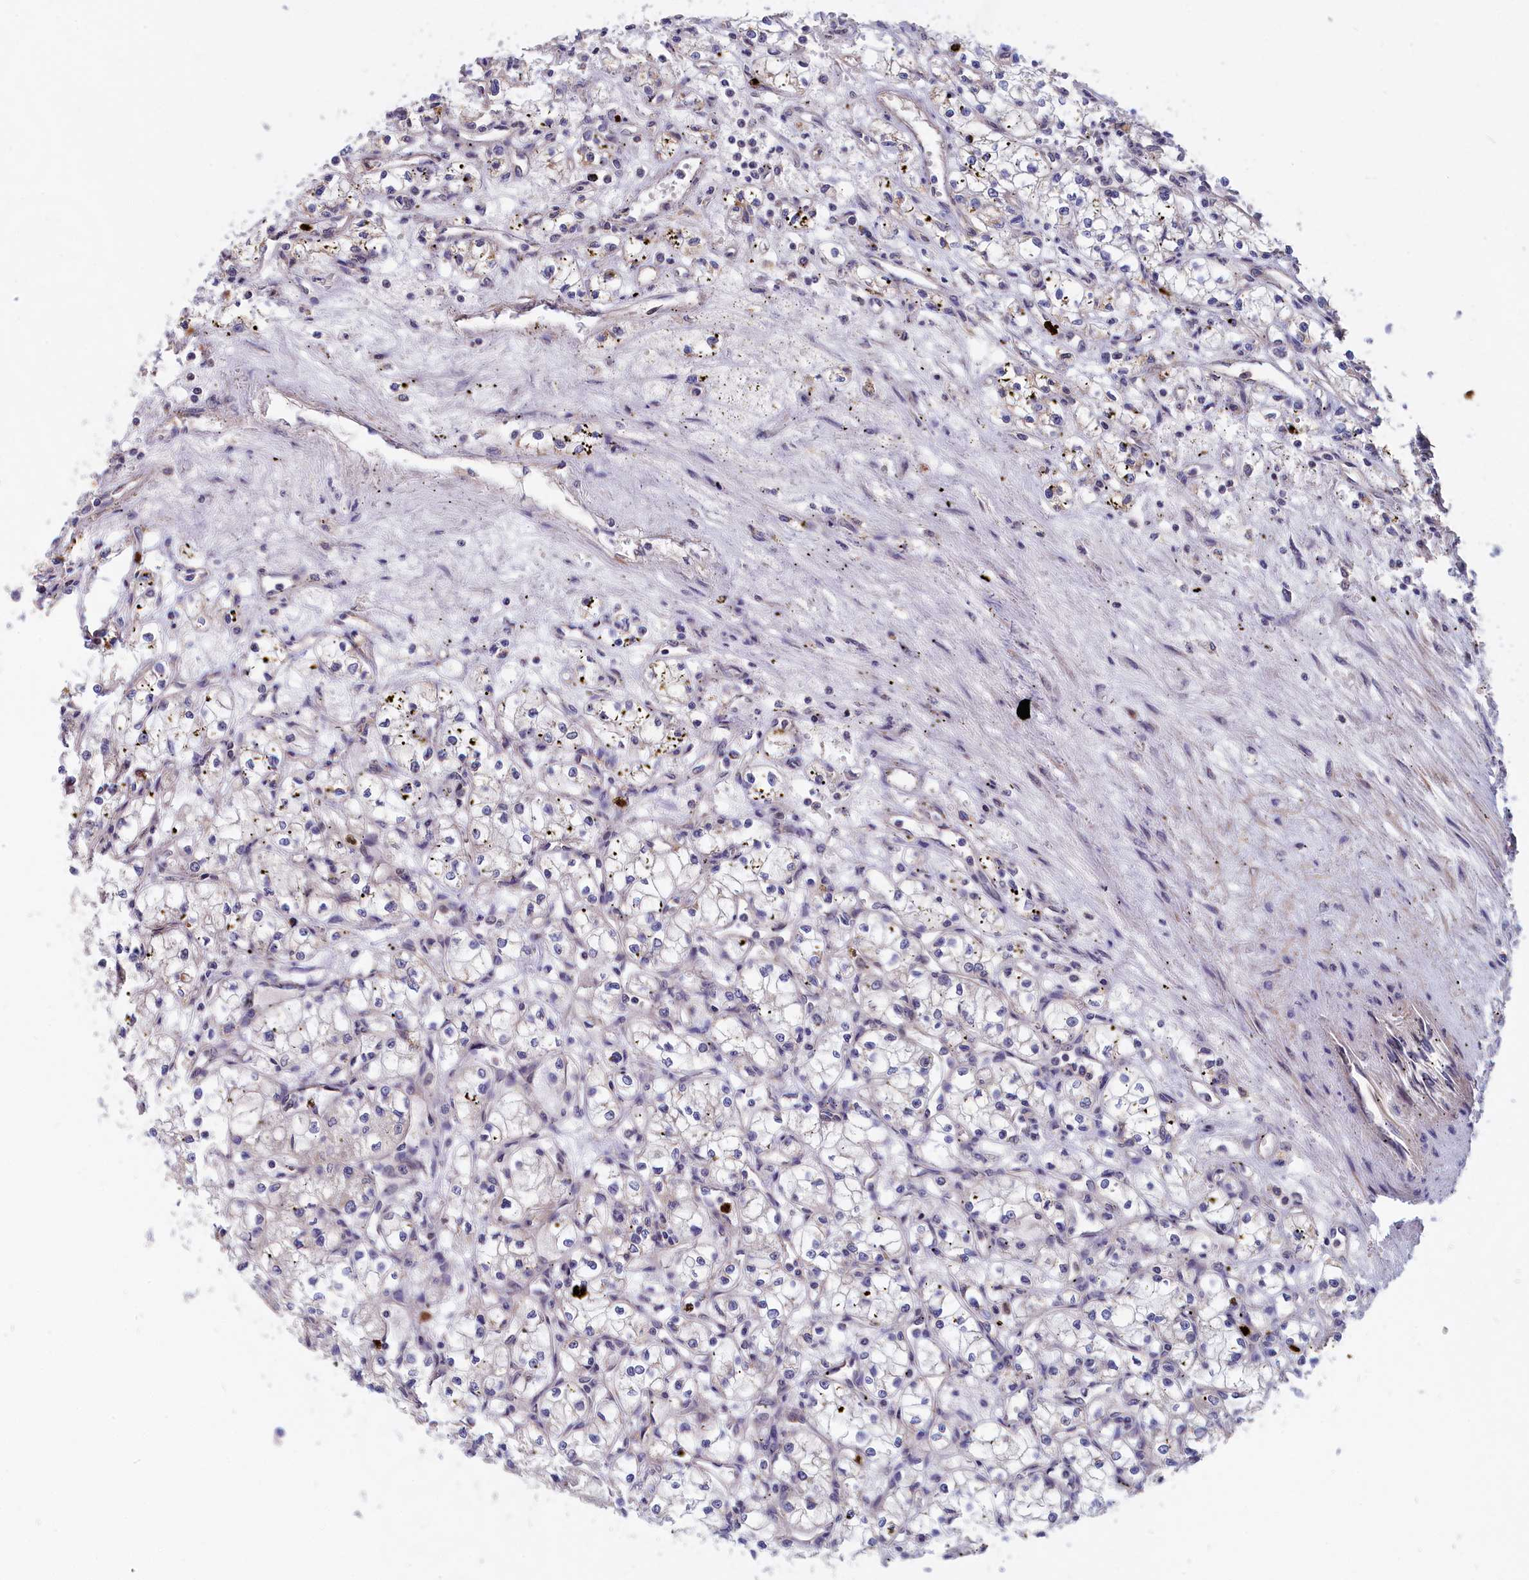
{"staining": {"intensity": "negative", "quantity": "none", "location": "none"}, "tissue": "renal cancer", "cell_type": "Tumor cells", "image_type": "cancer", "snomed": [{"axis": "morphology", "description": "Adenocarcinoma, NOS"}, {"axis": "topography", "description": "Kidney"}], "caption": "The photomicrograph displays no significant positivity in tumor cells of renal cancer (adenocarcinoma).", "gene": "EPB41L4B", "patient": {"sex": "male", "age": 59}}